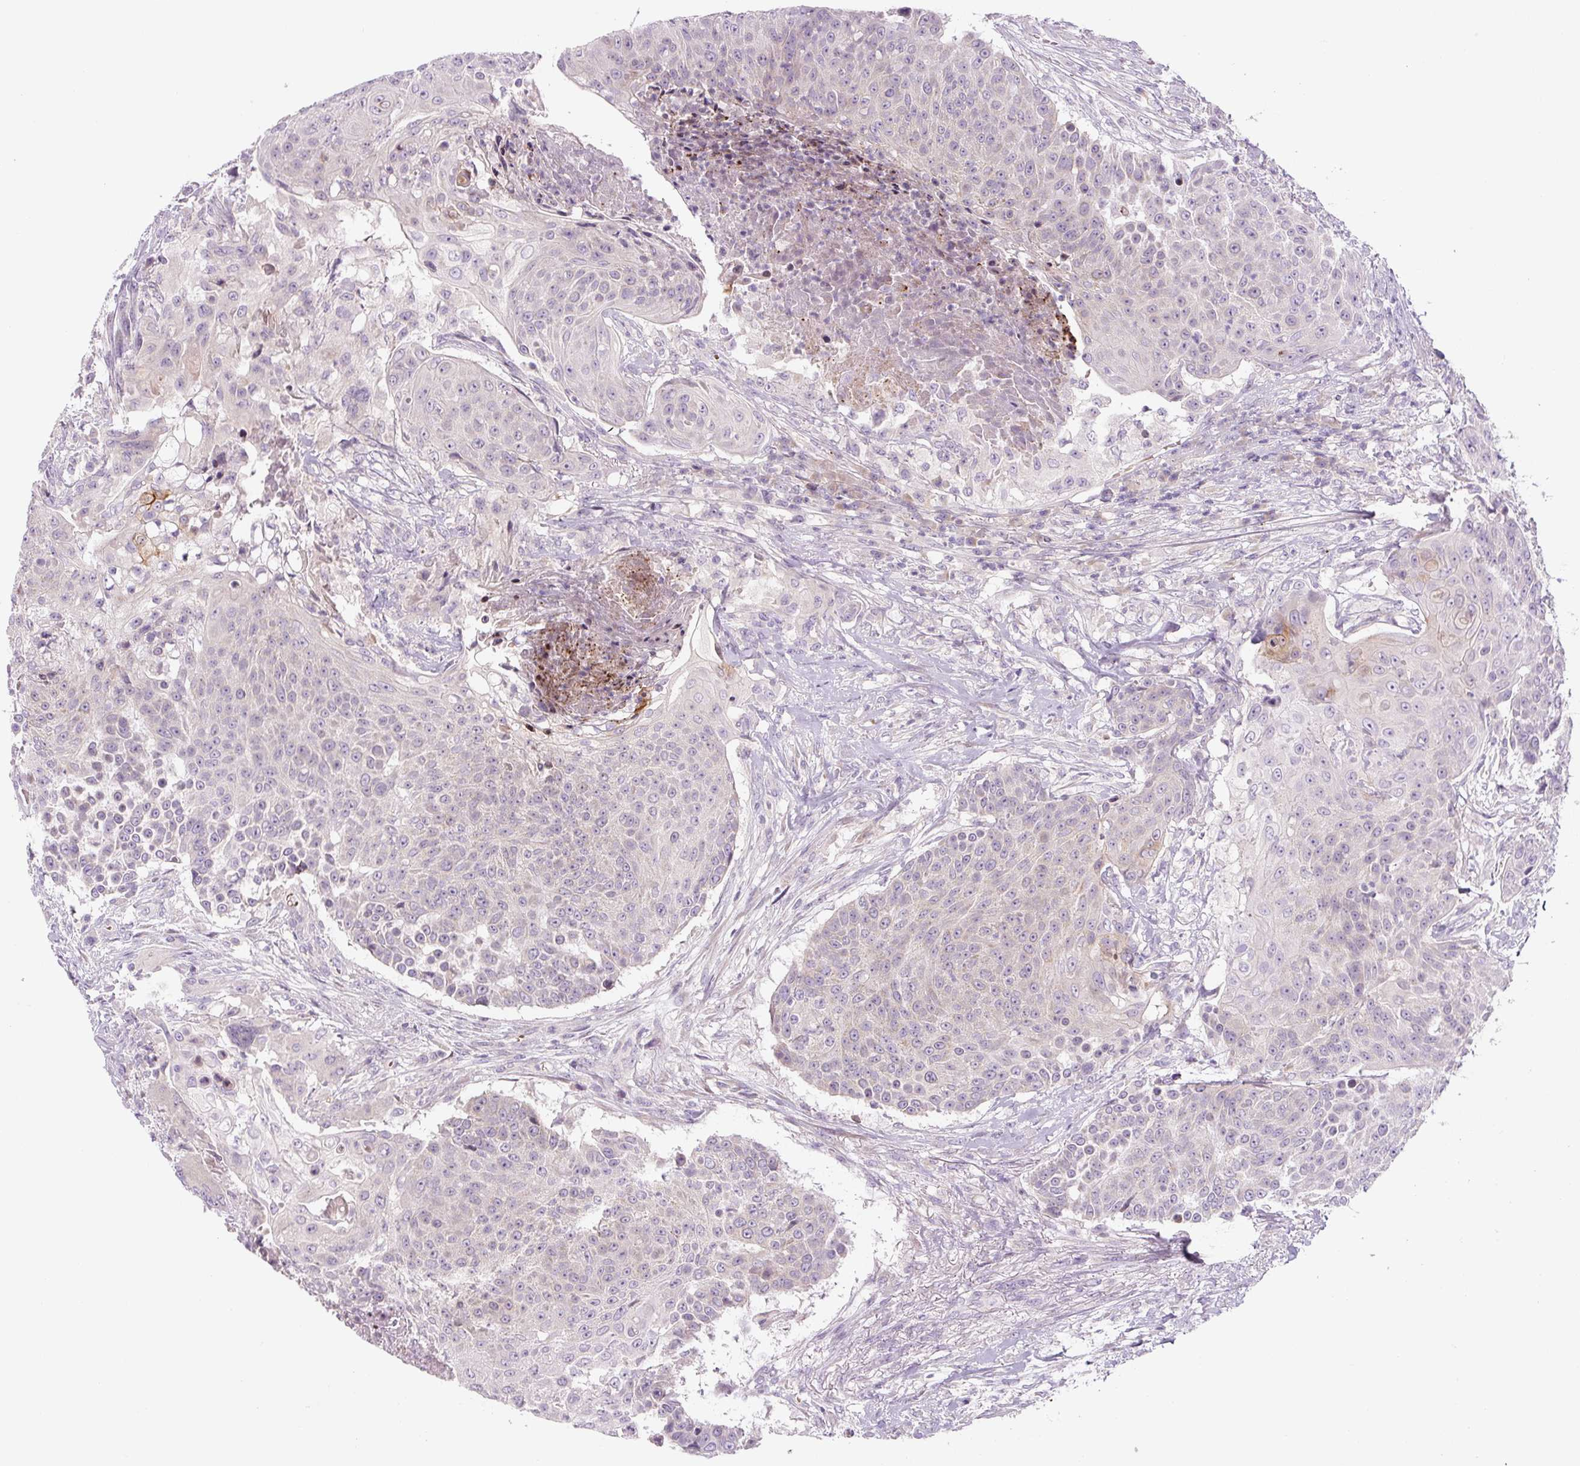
{"staining": {"intensity": "negative", "quantity": "none", "location": "none"}, "tissue": "urothelial cancer", "cell_type": "Tumor cells", "image_type": "cancer", "snomed": [{"axis": "morphology", "description": "Urothelial carcinoma, High grade"}, {"axis": "topography", "description": "Urinary bladder"}], "caption": "DAB immunohistochemical staining of urothelial cancer shows no significant staining in tumor cells.", "gene": "YIF1B", "patient": {"sex": "female", "age": 63}}